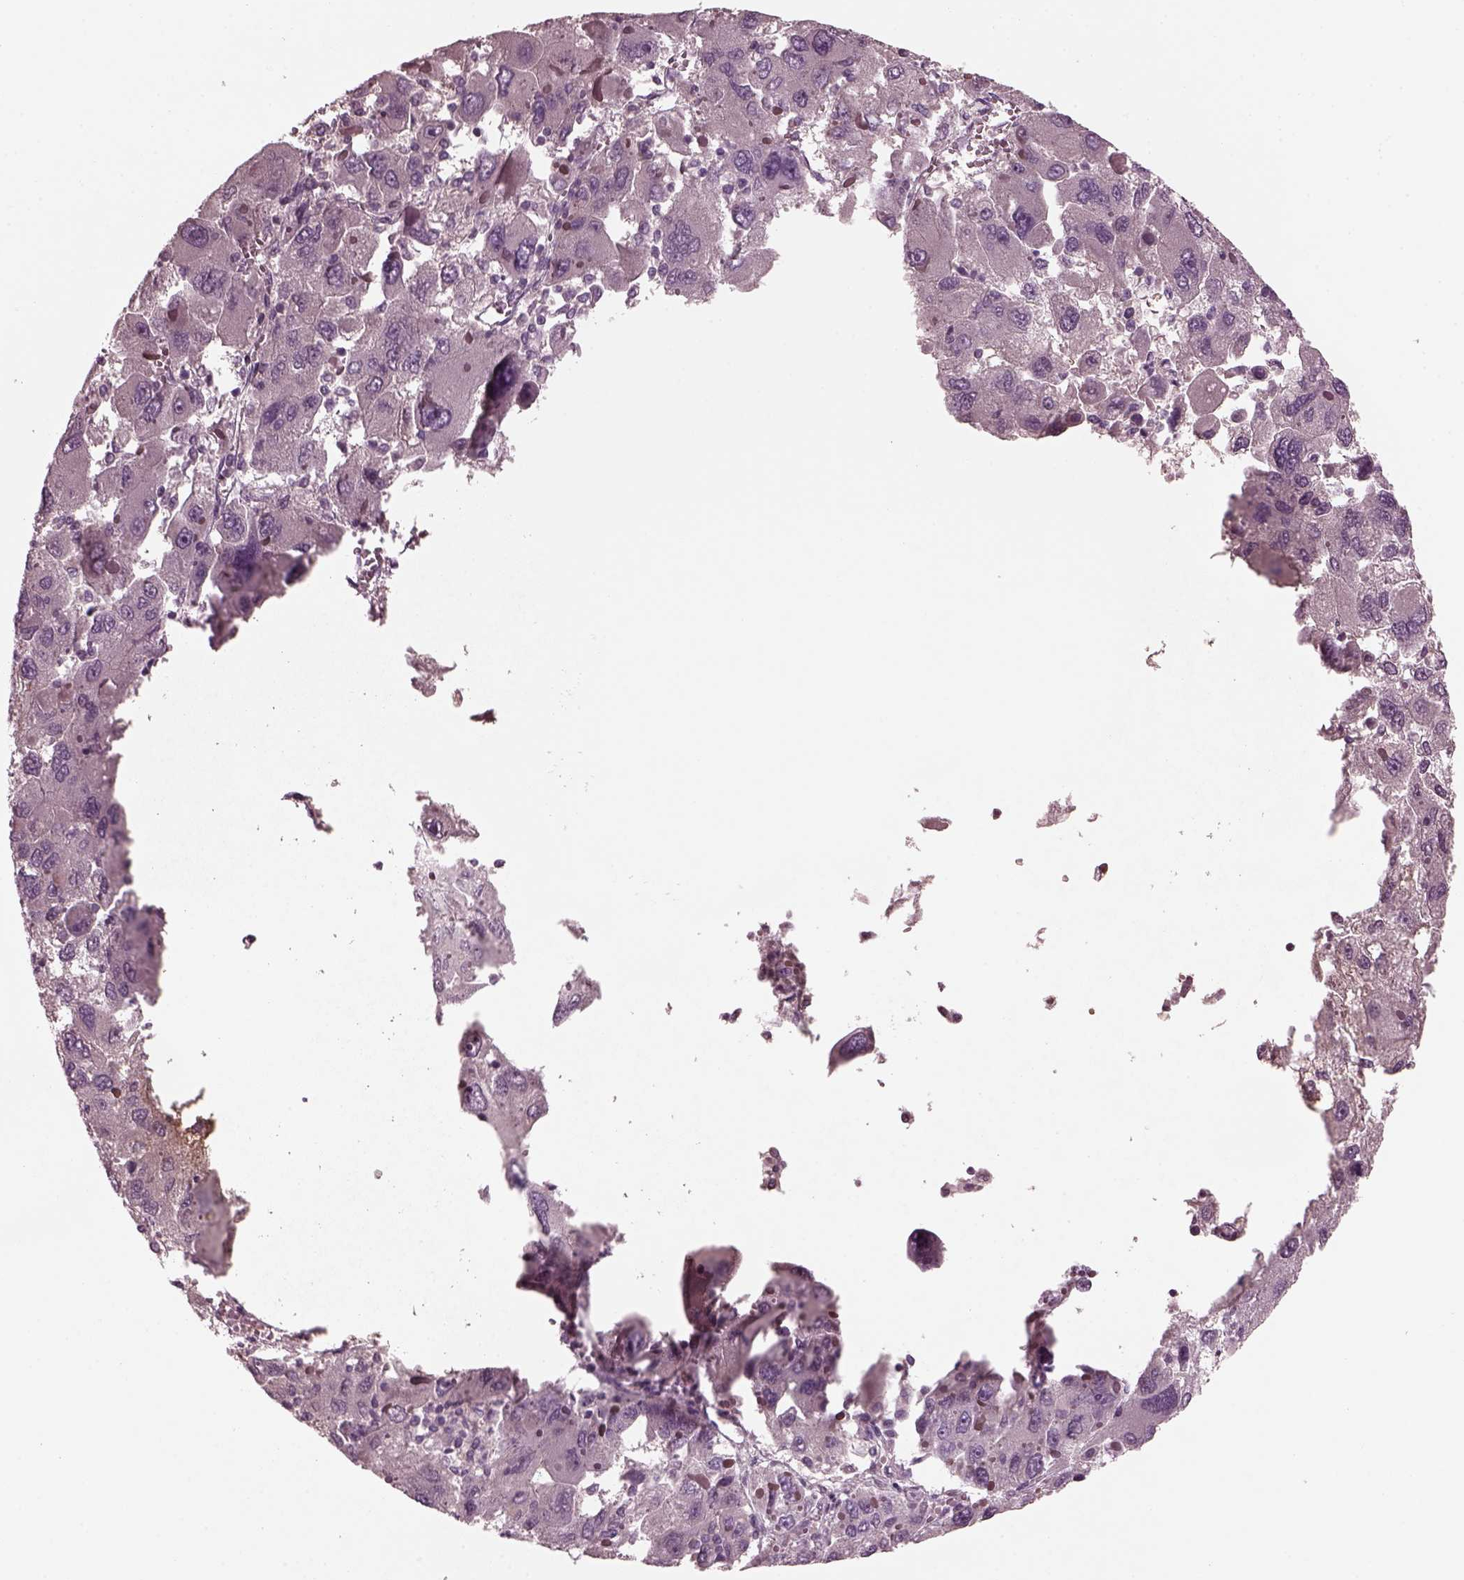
{"staining": {"intensity": "negative", "quantity": "none", "location": "none"}, "tissue": "liver cancer", "cell_type": "Tumor cells", "image_type": "cancer", "snomed": [{"axis": "morphology", "description": "Carcinoma, Hepatocellular, NOS"}, {"axis": "topography", "description": "Liver"}], "caption": "Tumor cells are negative for protein expression in human liver hepatocellular carcinoma.", "gene": "PORCN", "patient": {"sex": "female", "age": 41}}